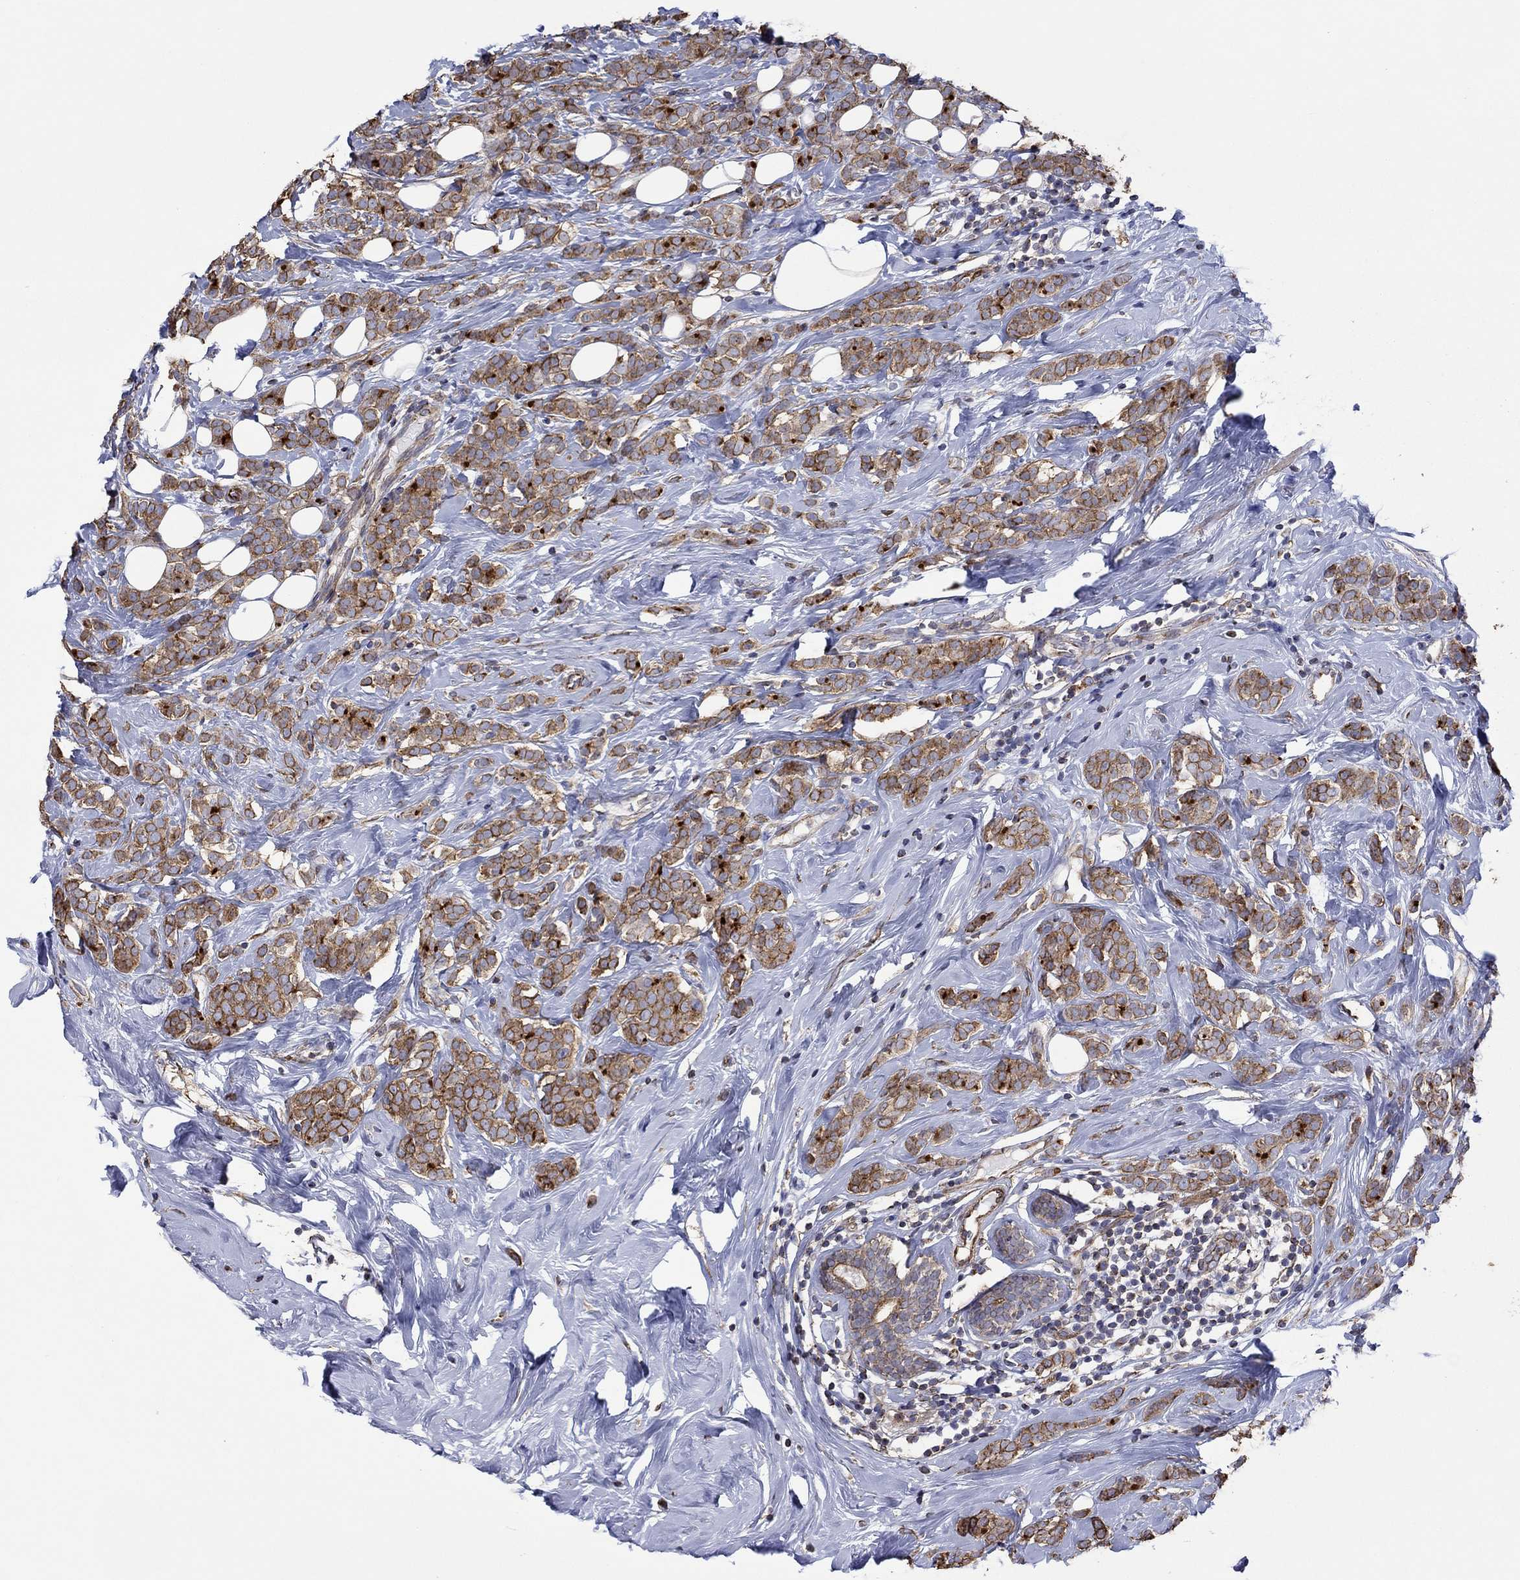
{"staining": {"intensity": "moderate", "quantity": "25%-75%", "location": "cytoplasmic/membranous,nuclear"}, "tissue": "breast cancer", "cell_type": "Tumor cells", "image_type": "cancer", "snomed": [{"axis": "morphology", "description": "Lobular carcinoma"}, {"axis": "topography", "description": "Breast"}], "caption": "A histopathology image of breast cancer (lobular carcinoma) stained for a protein displays moderate cytoplasmic/membranous and nuclear brown staining in tumor cells.", "gene": "TPRN", "patient": {"sex": "female", "age": 49}}